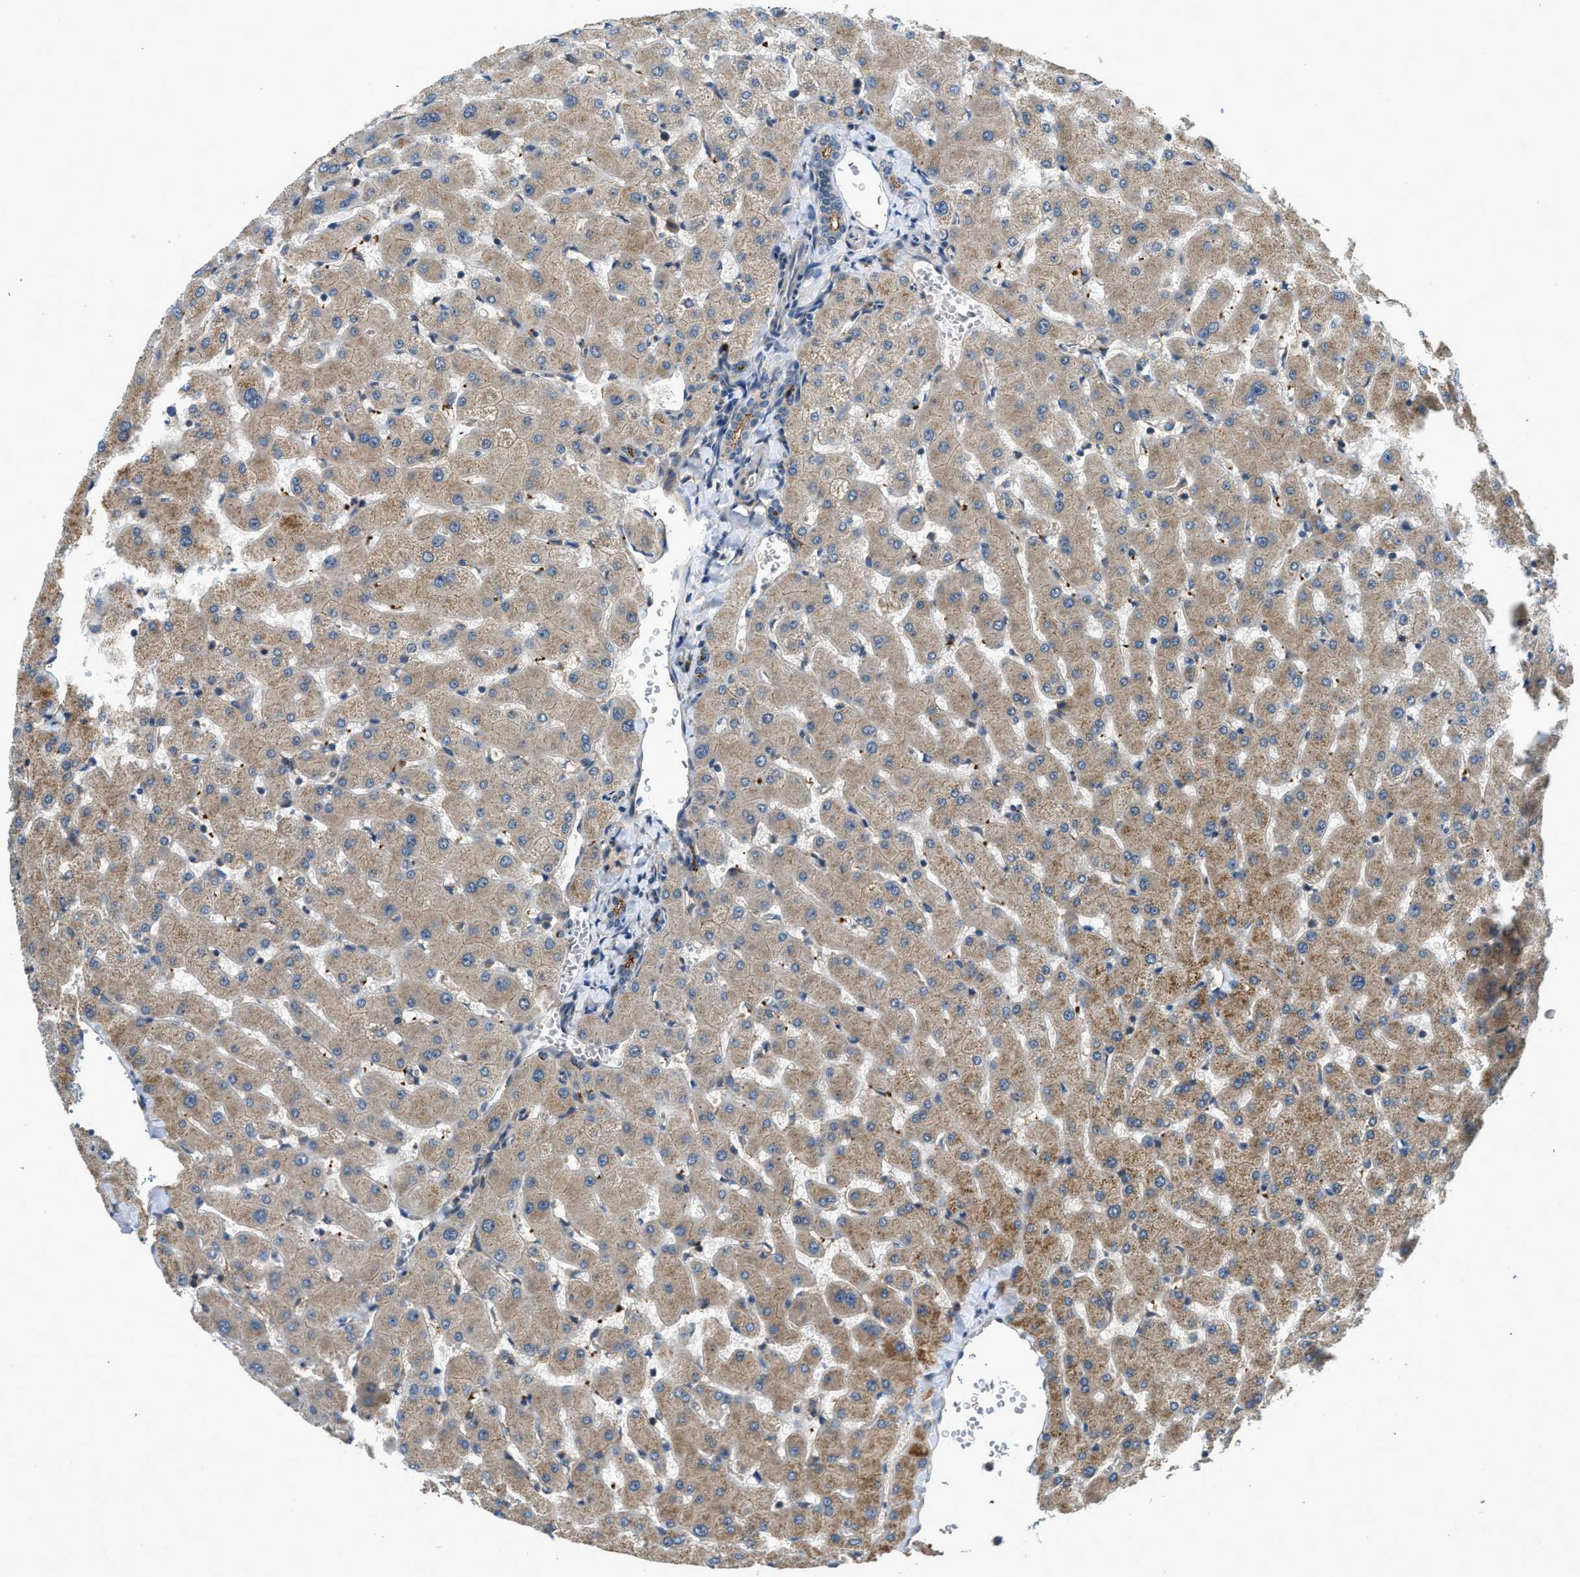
{"staining": {"intensity": "strong", "quantity": "25%-75%", "location": "cytoplasmic/membranous"}, "tissue": "liver", "cell_type": "Cholangiocytes", "image_type": "normal", "snomed": [{"axis": "morphology", "description": "Normal tissue, NOS"}, {"axis": "topography", "description": "Liver"}], "caption": "Liver stained with immunohistochemistry exhibits strong cytoplasmic/membranous expression in about 25%-75% of cholangiocytes. (DAB IHC with brightfield microscopy, high magnification).", "gene": "CGN", "patient": {"sex": "female", "age": 63}}